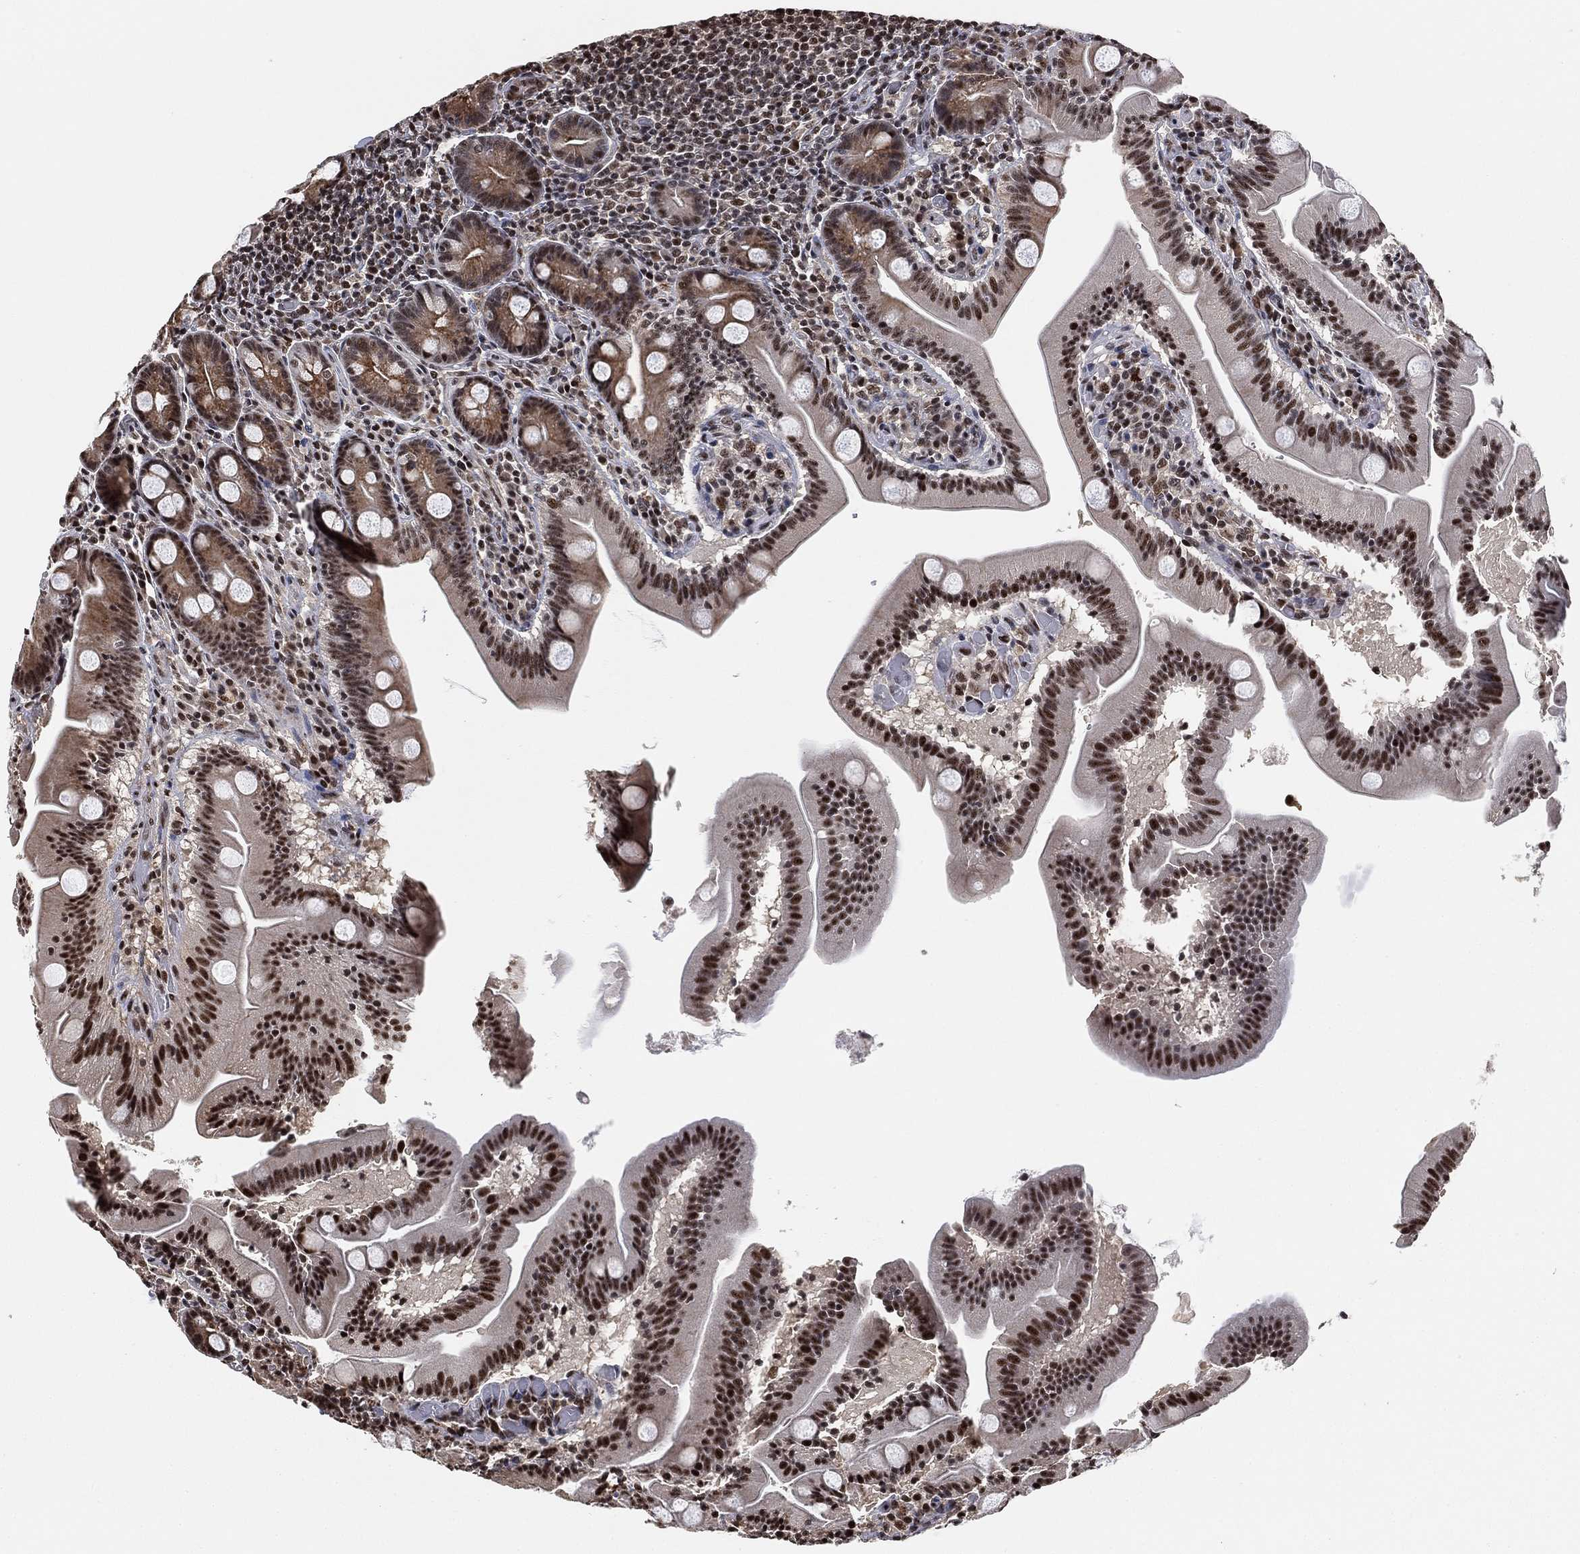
{"staining": {"intensity": "strong", "quantity": "25%-75%", "location": "nuclear"}, "tissue": "small intestine", "cell_type": "Glandular cells", "image_type": "normal", "snomed": [{"axis": "morphology", "description": "Normal tissue, NOS"}, {"axis": "topography", "description": "Small intestine"}], "caption": "The image demonstrates immunohistochemical staining of benign small intestine. There is strong nuclear staining is seen in about 25%-75% of glandular cells. (brown staining indicates protein expression, while blue staining denotes nuclei).", "gene": "ZSCAN30", "patient": {"sex": "male", "age": 37}}